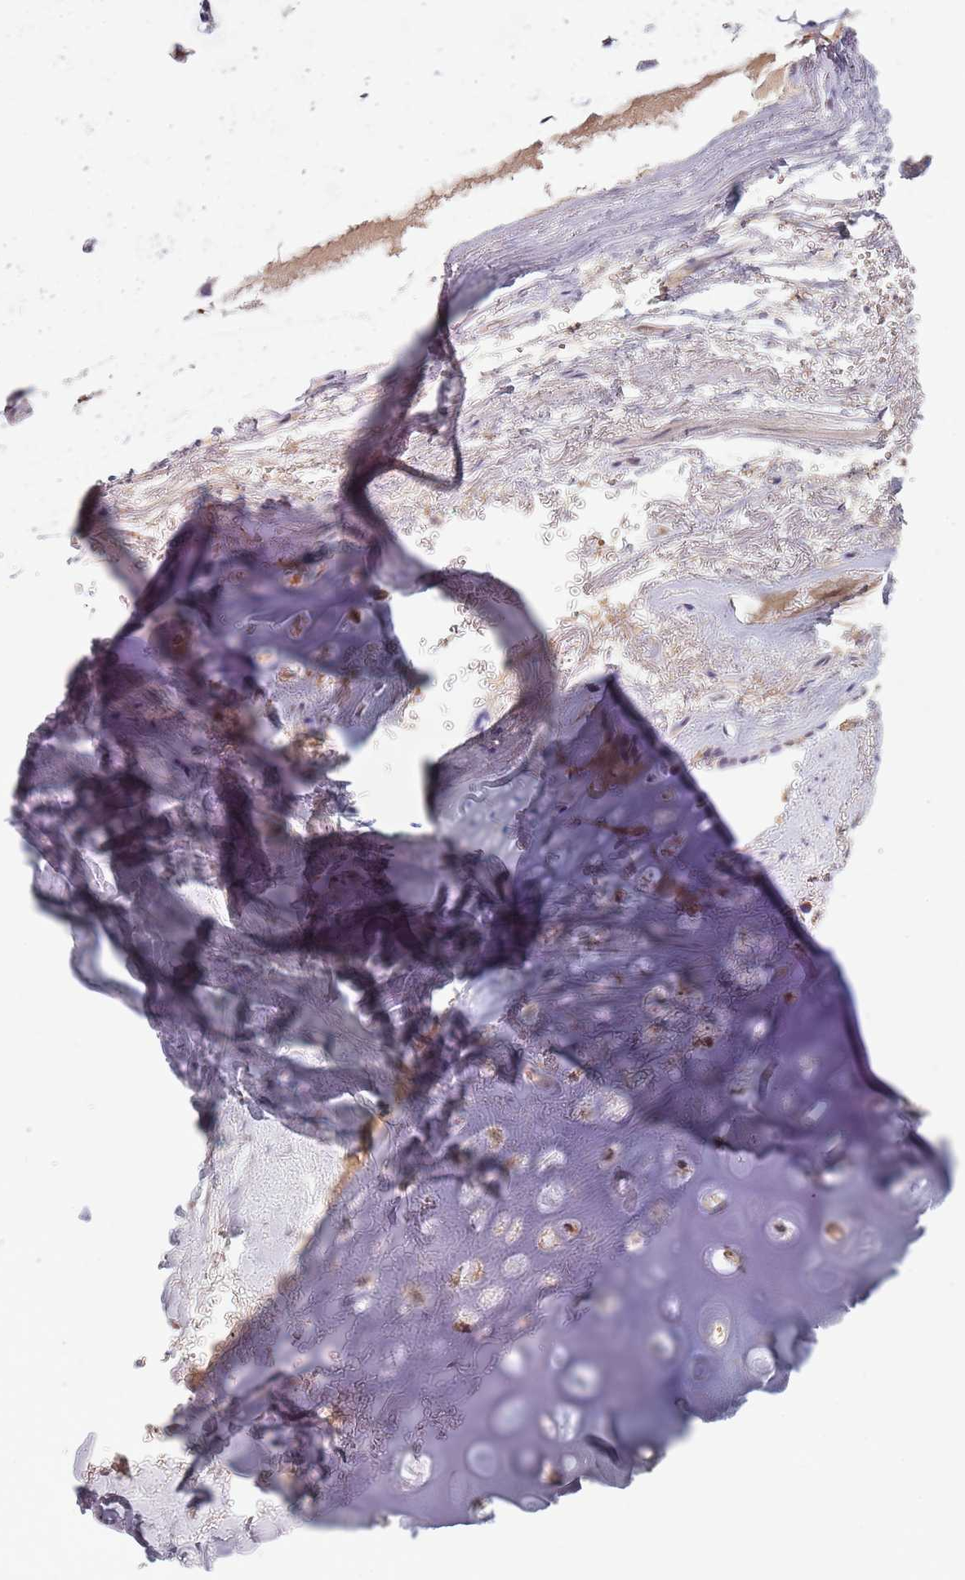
{"staining": {"intensity": "moderate", "quantity": "25%-75%", "location": "cytoplasmic/membranous"}, "tissue": "soft tissue", "cell_type": "Chondrocytes", "image_type": "normal", "snomed": [{"axis": "morphology", "description": "Normal tissue, NOS"}, {"axis": "topography", "description": "Cartilage tissue"}], "caption": "Brown immunohistochemical staining in unremarkable soft tissue displays moderate cytoplasmic/membranous expression in approximately 25%-75% of chondrocytes.", "gene": "USP32", "patient": {"sex": "male", "age": 66}}